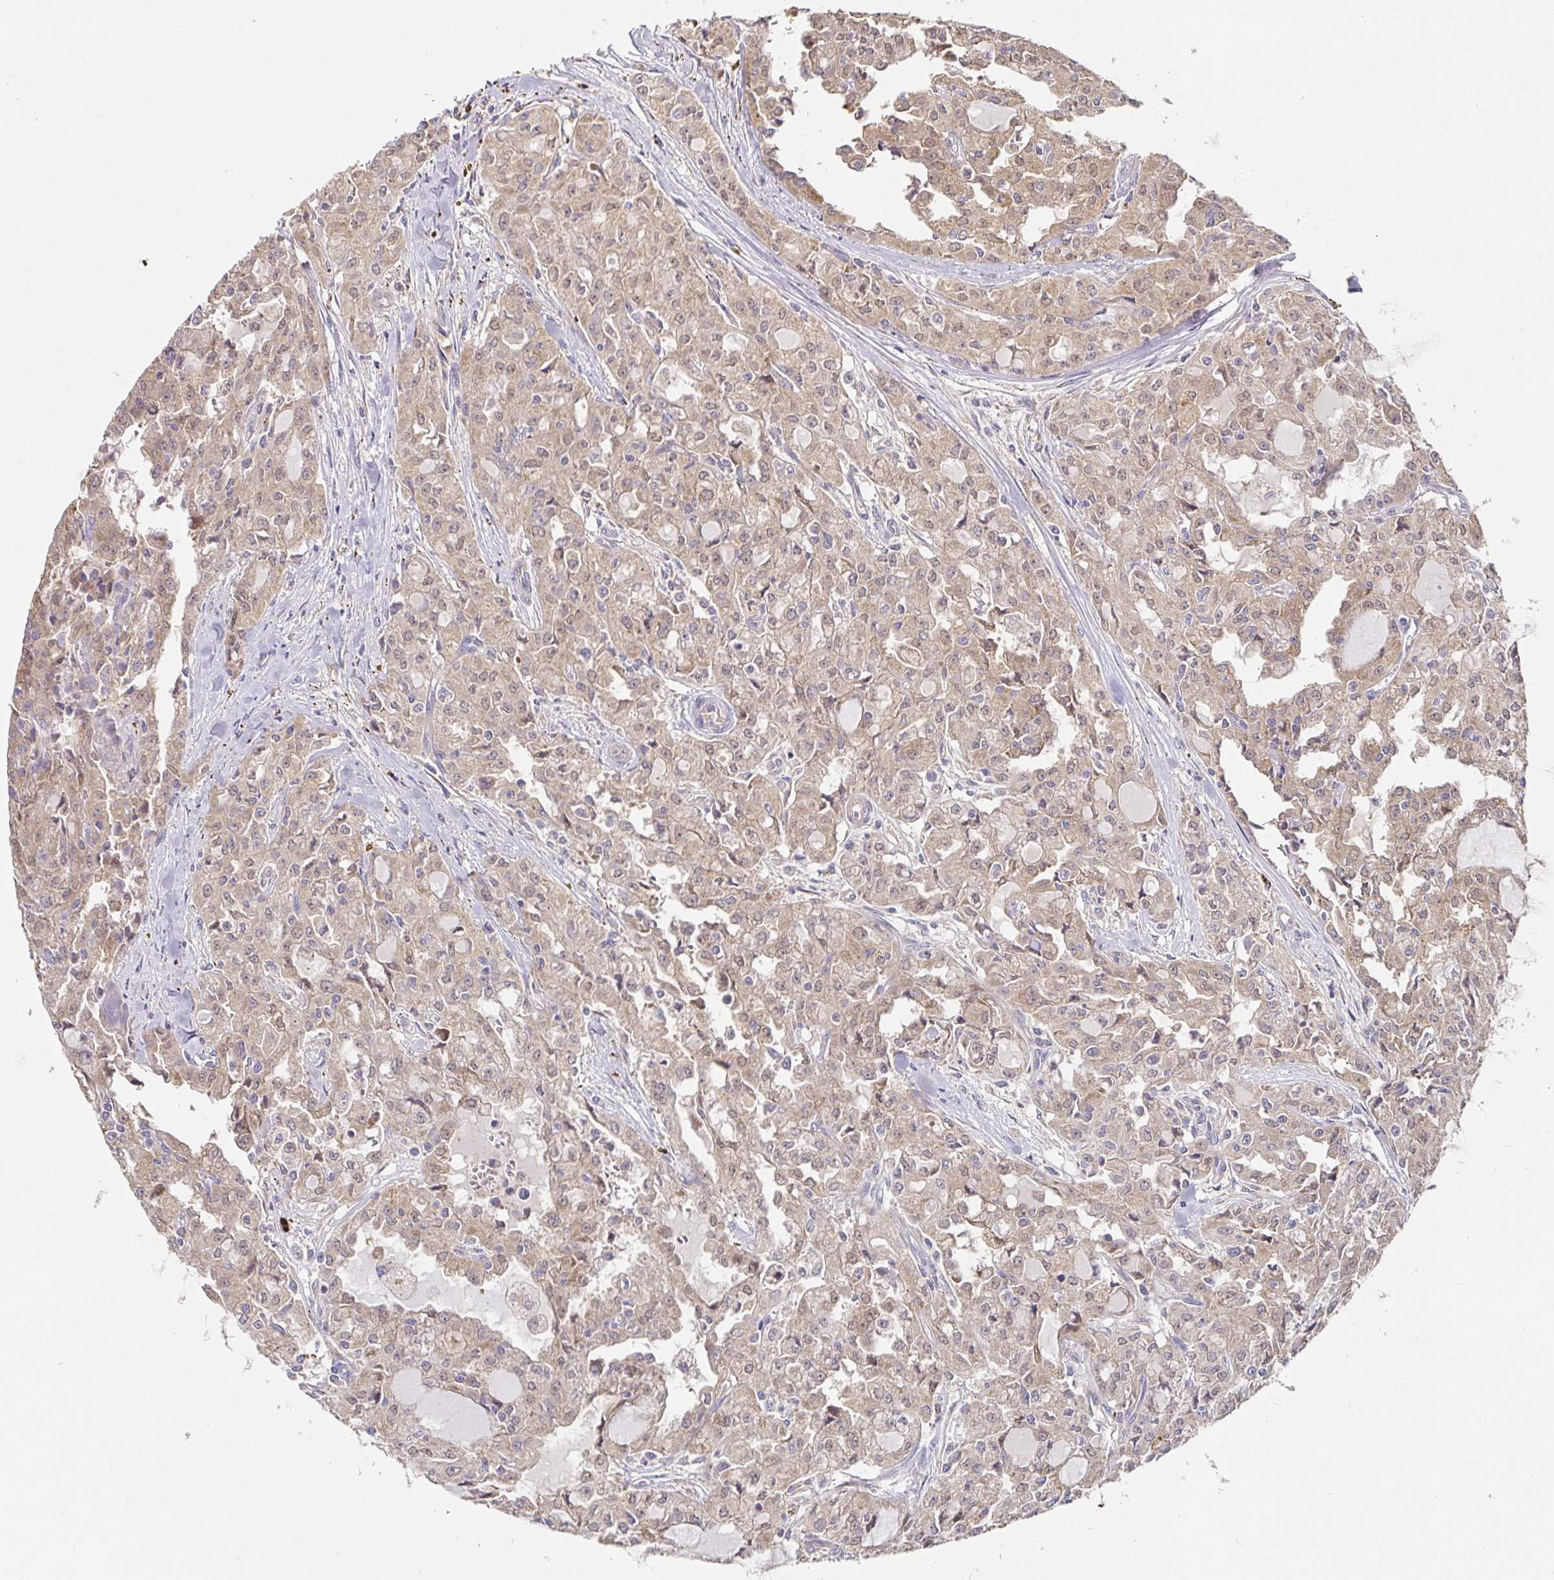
{"staining": {"intensity": "weak", "quantity": ">75%", "location": "cytoplasmic/membranous"}, "tissue": "head and neck cancer", "cell_type": "Tumor cells", "image_type": "cancer", "snomed": [{"axis": "morphology", "description": "Adenocarcinoma, NOS"}, {"axis": "topography", "description": "Head-Neck"}], "caption": "Protein expression analysis of adenocarcinoma (head and neck) reveals weak cytoplasmic/membranous staining in approximately >75% of tumor cells.", "gene": "HAGH", "patient": {"sex": "male", "age": 64}}